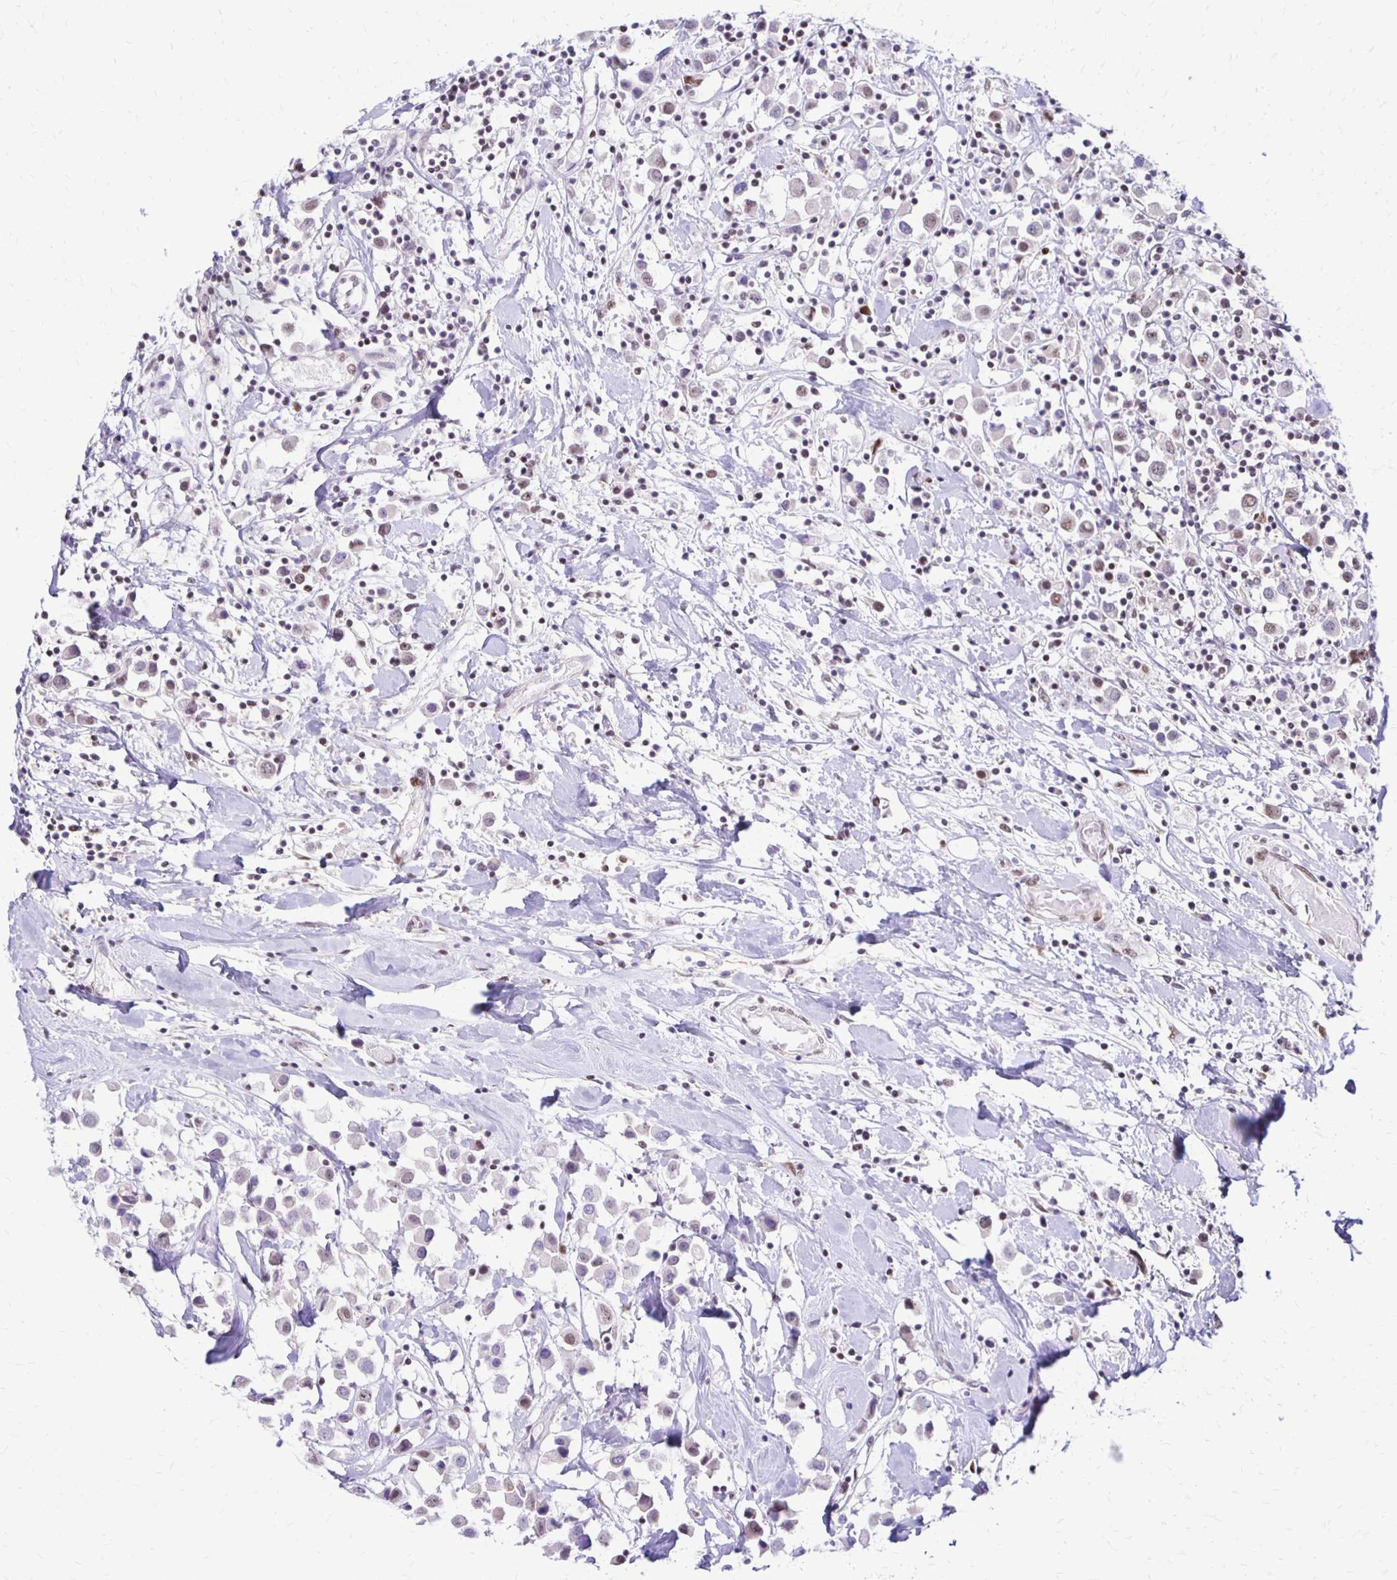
{"staining": {"intensity": "weak", "quantity": "<25%", "location": "nuclear"}, "tissue": "breast cancer", "cell_type": "Tumor cells", "image_type": "cancer", "snomed": [{"axis": "morphology", "description": "Duct carcinoma"}, {"axis": "topography", "description": "Breast"}], "caption": "Immunohistochemistry (IHC) of human breast cancer (intraductal carcinoma) exhibits no positivity in tumor cells.", "gene": "DDB2", "patient": {"sex": "female", "age": 61}}